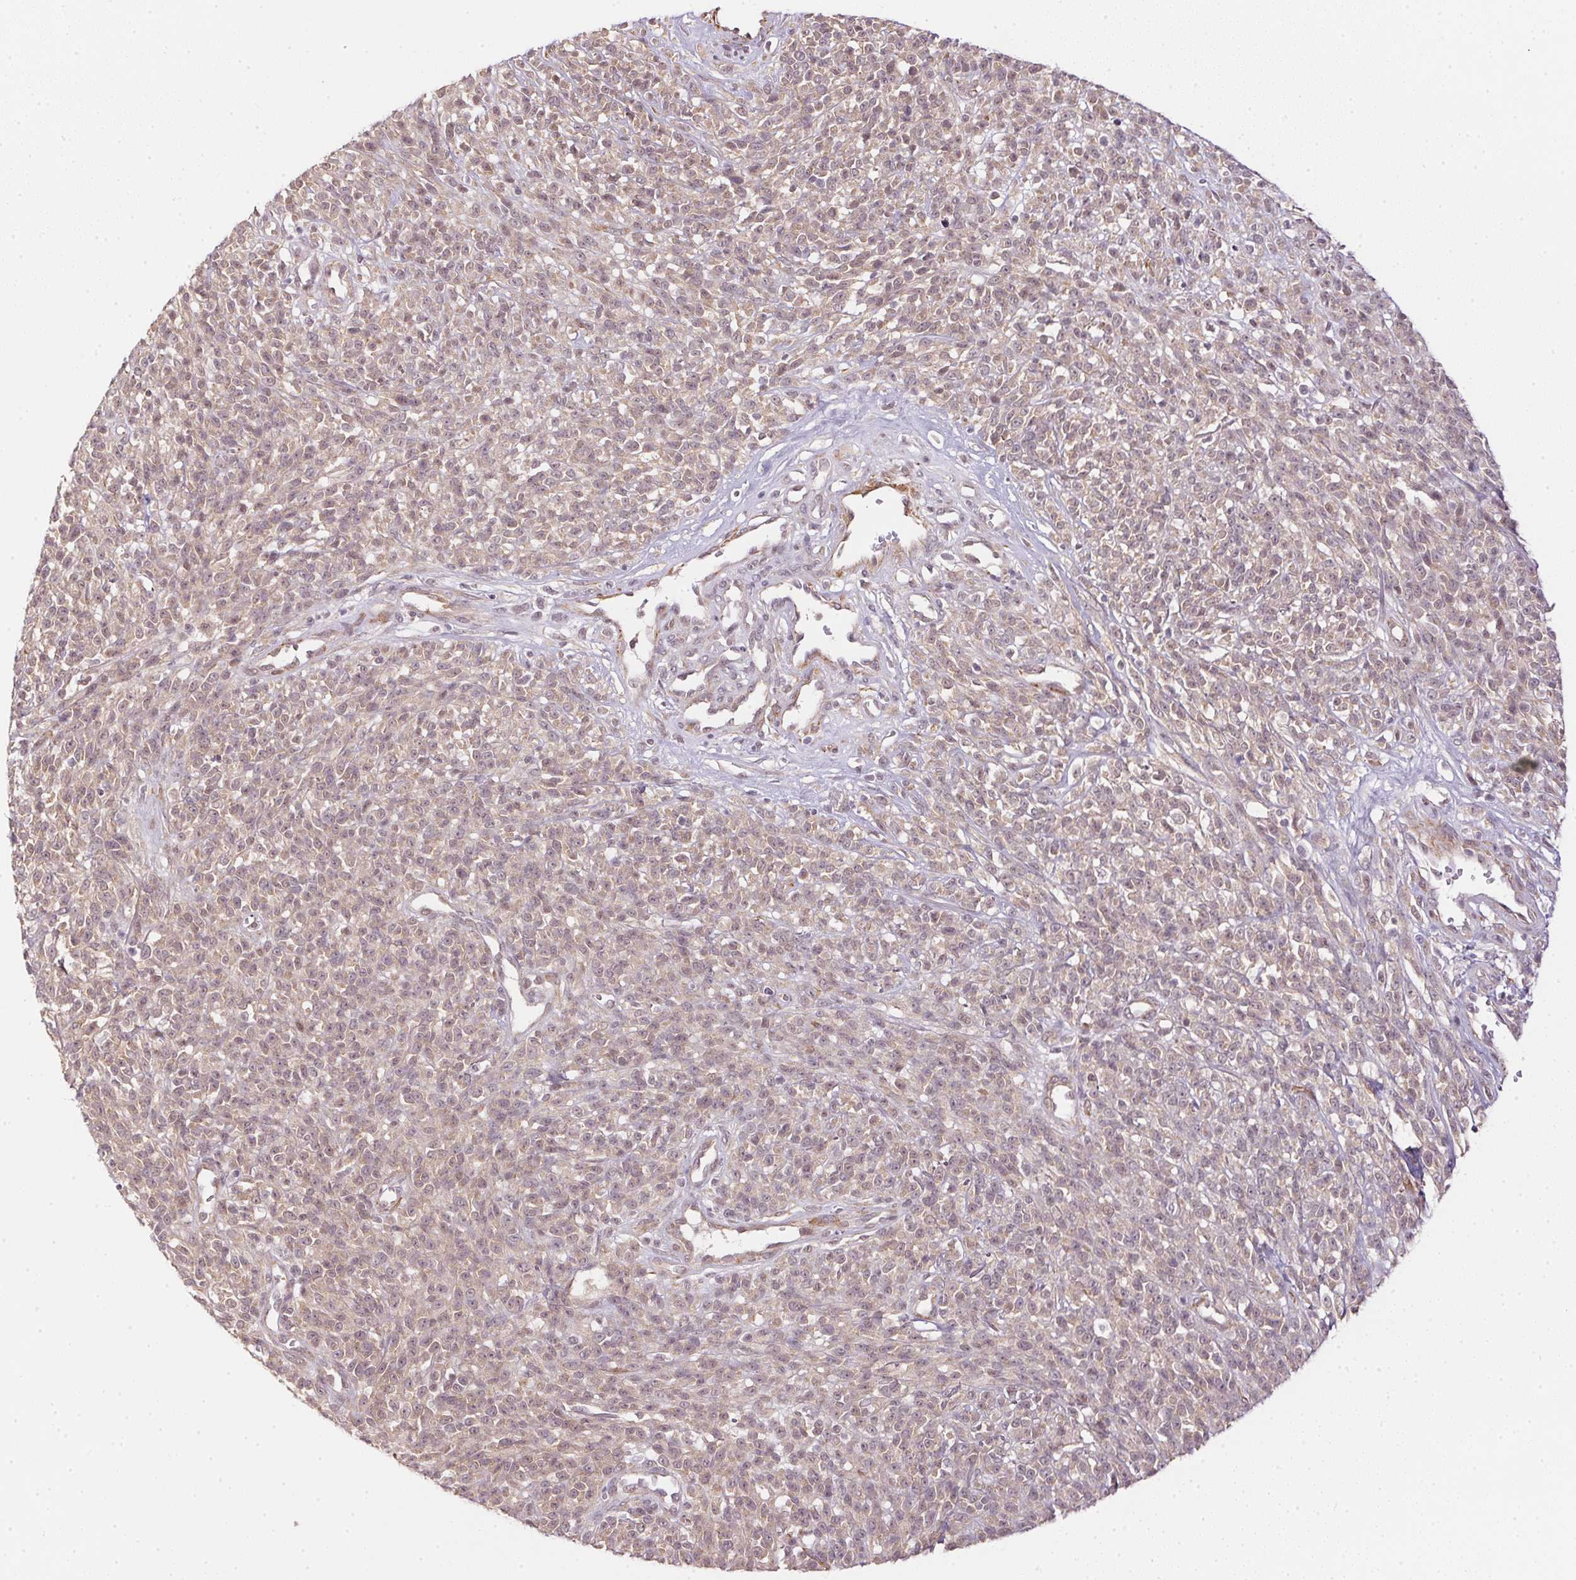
{"staining": {"intensity": "weak", "quantity": "25%-75%", "location": "cytoplasmic/membranous,nuclear"}, "tissue": "melanoma", "cell_type": "Tumor cells", "image_type": "cancer", "snomed": [{"axis": "morphology", "description": "Malignant melanoma, NOS"}, {"axis": "topography", "description": "Skin"}, {"axis": "topography", "description": "Skin of trunk"}], "caption": "Melanoma was stained to show a protein in brown. There is low levels of weak cytoplasmic/membranous and nuclear staining in about 25%-75% of tumor cells.", "gene": "CFAP92", "patient": {"sex": "male", "age": 74}}